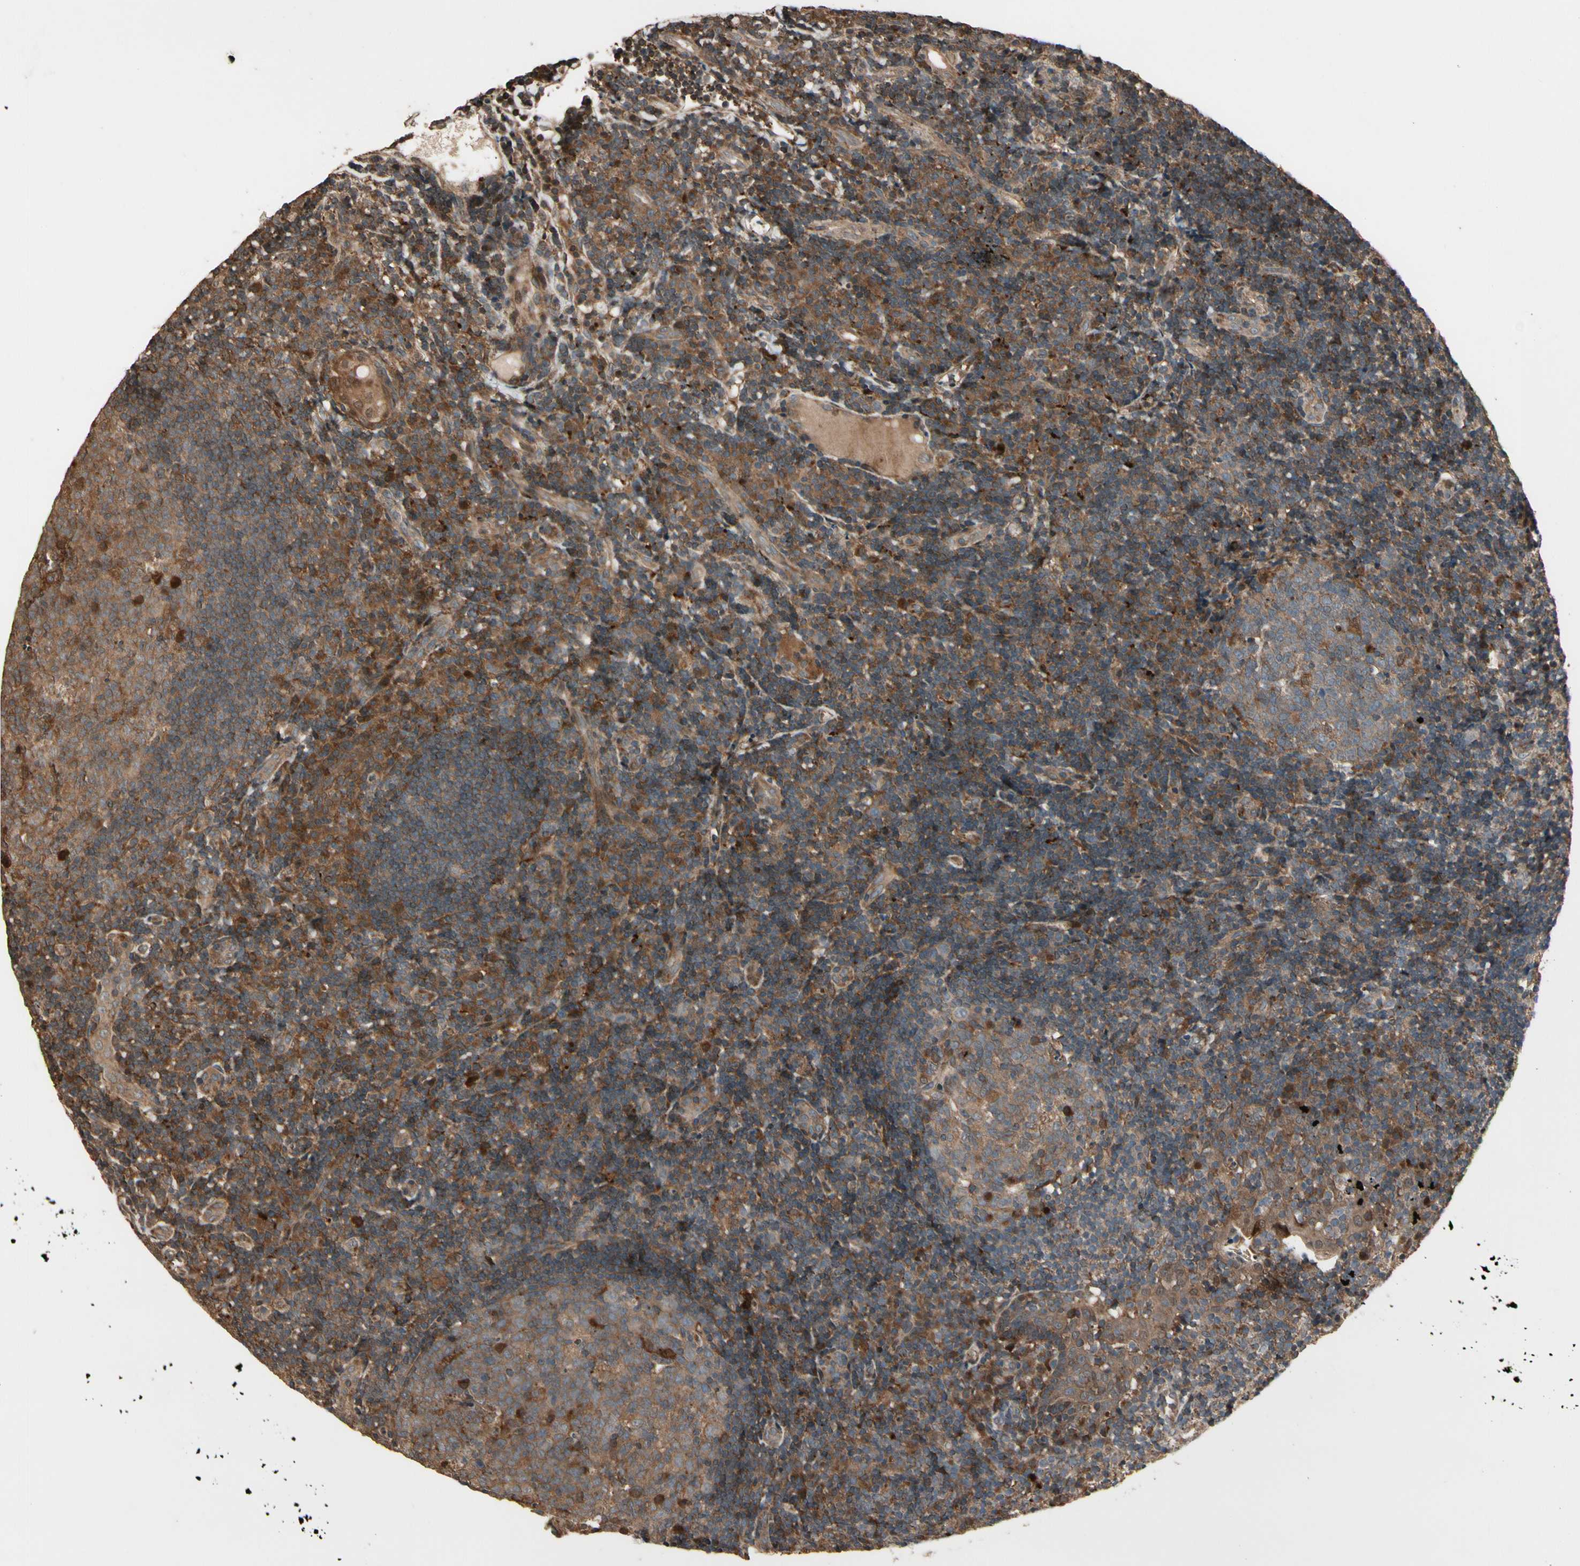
{"staining": {"intensity": "strong", "quantity": "<25%", "location": "cytoplasmic/membranous,nuclear"}, "tissue": "tonsil", "cell_type": "Germinal center cells", "image_type": "normal", "snomed": [{"axis": "morphology", "description": "Normal tissue, NOS"}, {"axis": "topography", "description": "Tonsil"}], "caption": "Benign tonsil was stained to show a protein in brown. There is medium levels of strong cytoplasmic/membranous,nuclear staining in about <25% of germinal center cells.", "gene": "CSF1R", "patient": {"sex": "female", "age": 40}}